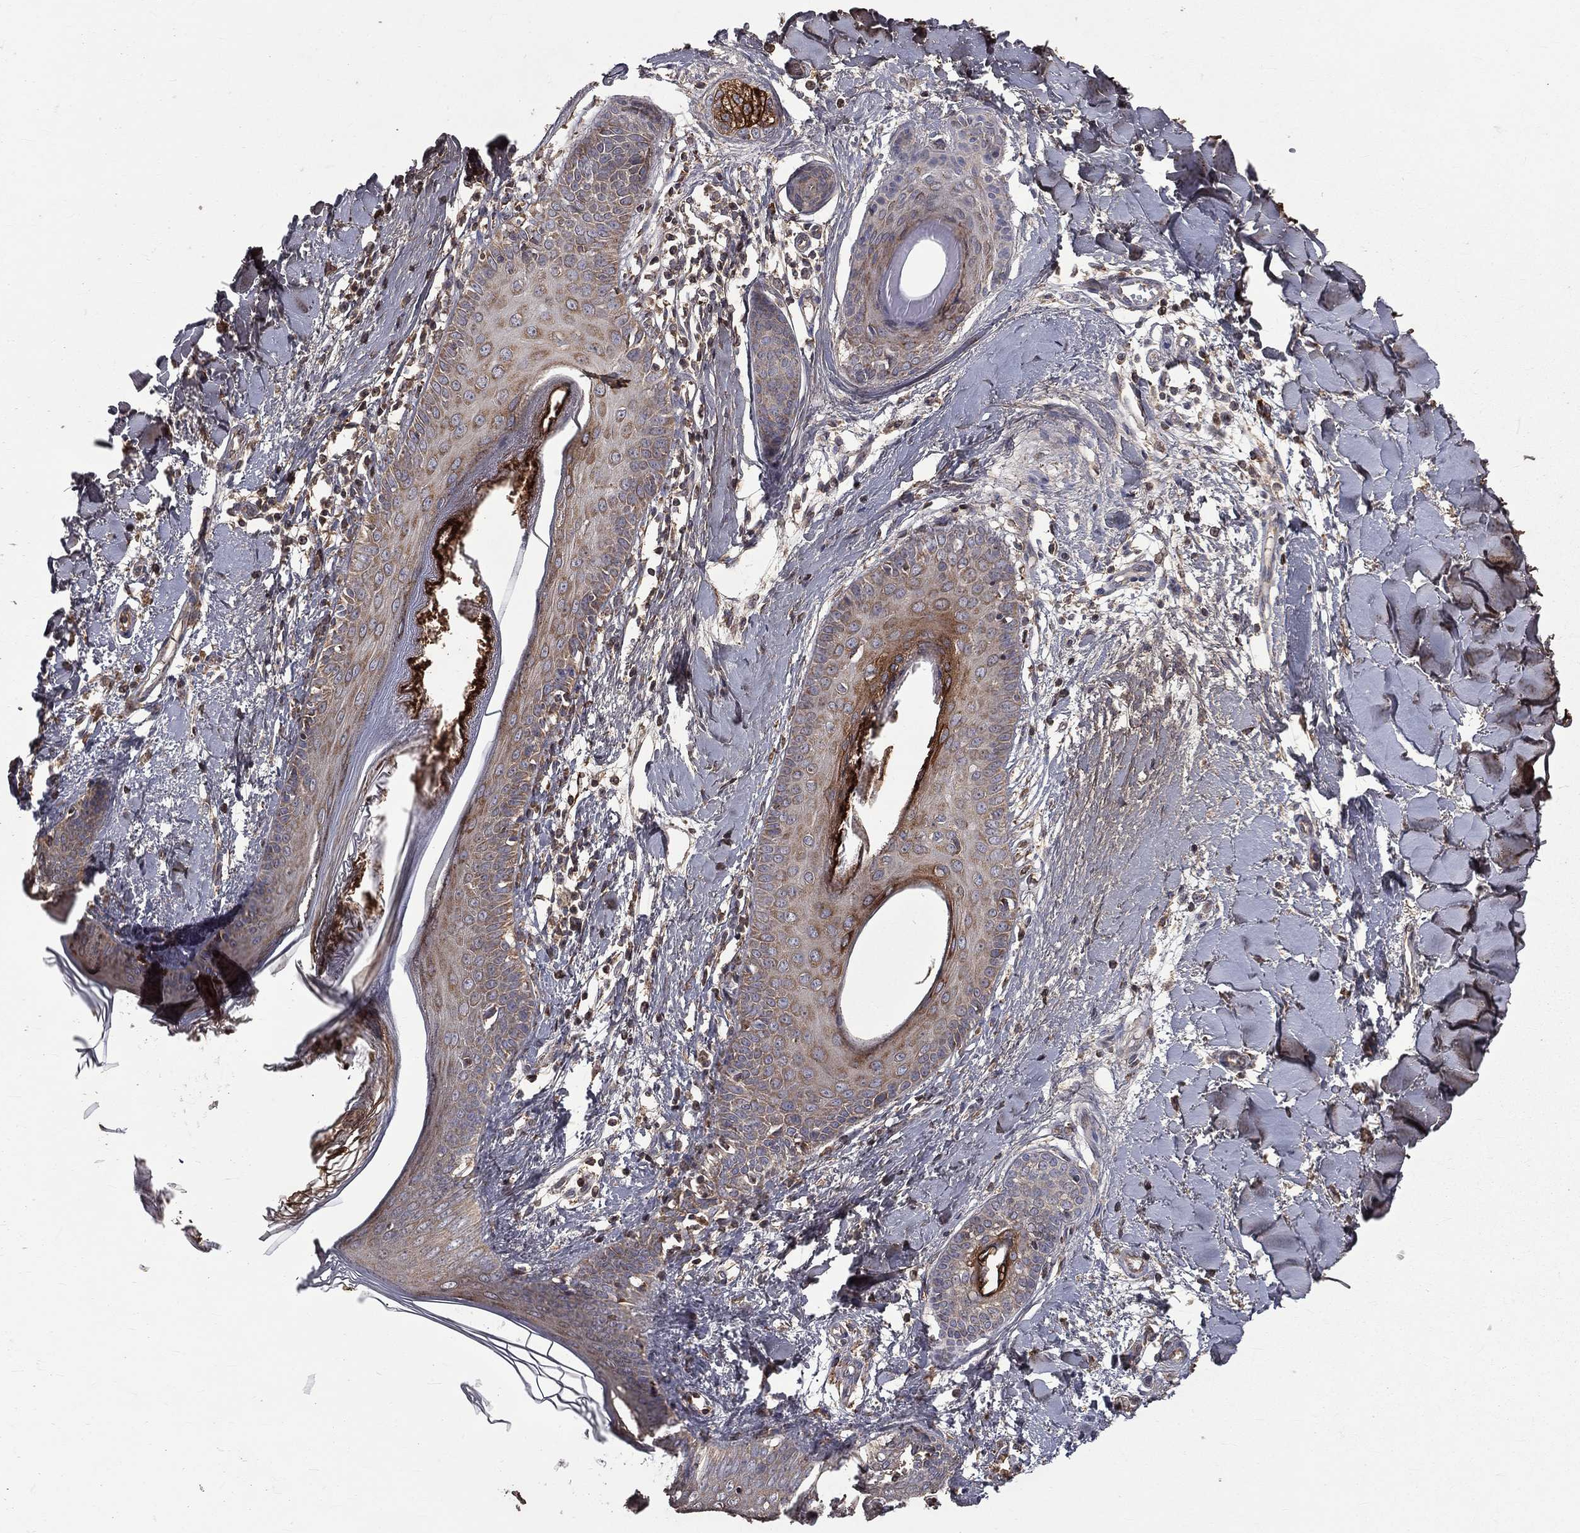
{"staining": {"intensity": "negative", "quantity": "none", "location": "none"}, "tissue": "skin", "cell_type": "Fibroblasts", "image_type": "normal", "snomed": [{"axis": "morphology", "description": "Normal tissue, NOS"}, {"axis": "morphology", "description": "Malignant melanoma, NOS"}, {"axis": "topography", "description": "Skin"}], "caption": "High magnification brightfield microscopy of normal skin stained with DAB (3,3'-diaminobenzidine) (brown) and counterstained with hematoxylin (blue): fibroblasts show no significant positivity.", "gene": "OLFML1", "patient": {"sex": "female", "age": 34}}